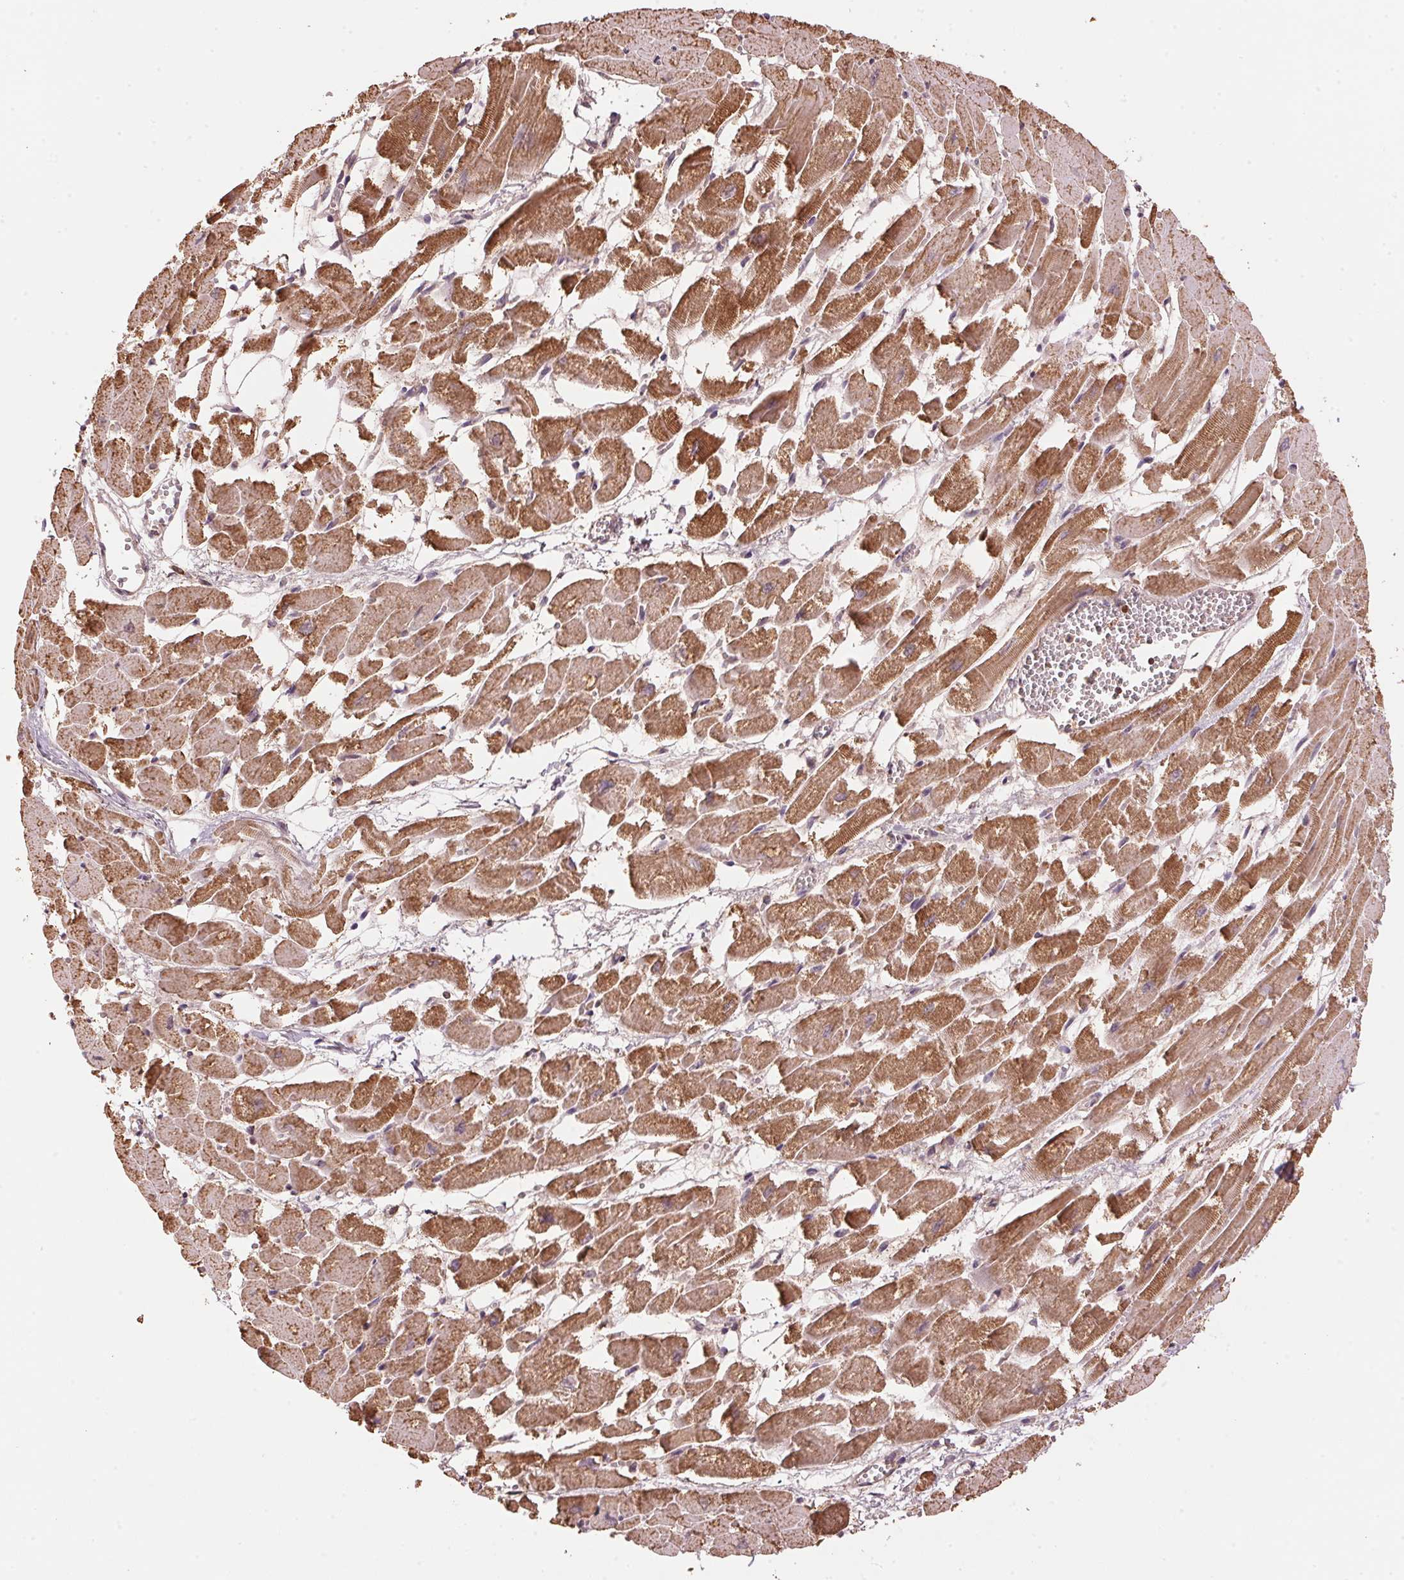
{"staining": {"intensity": "moderate", "quantity": ">75%", "location": "cytoplasmic/membranous"}, "tissue": "heart muscle", "cell_type": "Cardiomyocytes", "image_type": "normal", "snomed": [{"axis": "morphology", "description": "Normal tissue, NOS"}, {"axis": "topography", "description": "Heart"}], "caption": "This is an image of immunohistochemistry (IHC) staining of normal heart muscle, which shows moderate positivity in the cytoplasmic/membranous of cardiomyocytes.", "gene": "ARHGAP6", "patient": {"sex": "female", "age": 52}}